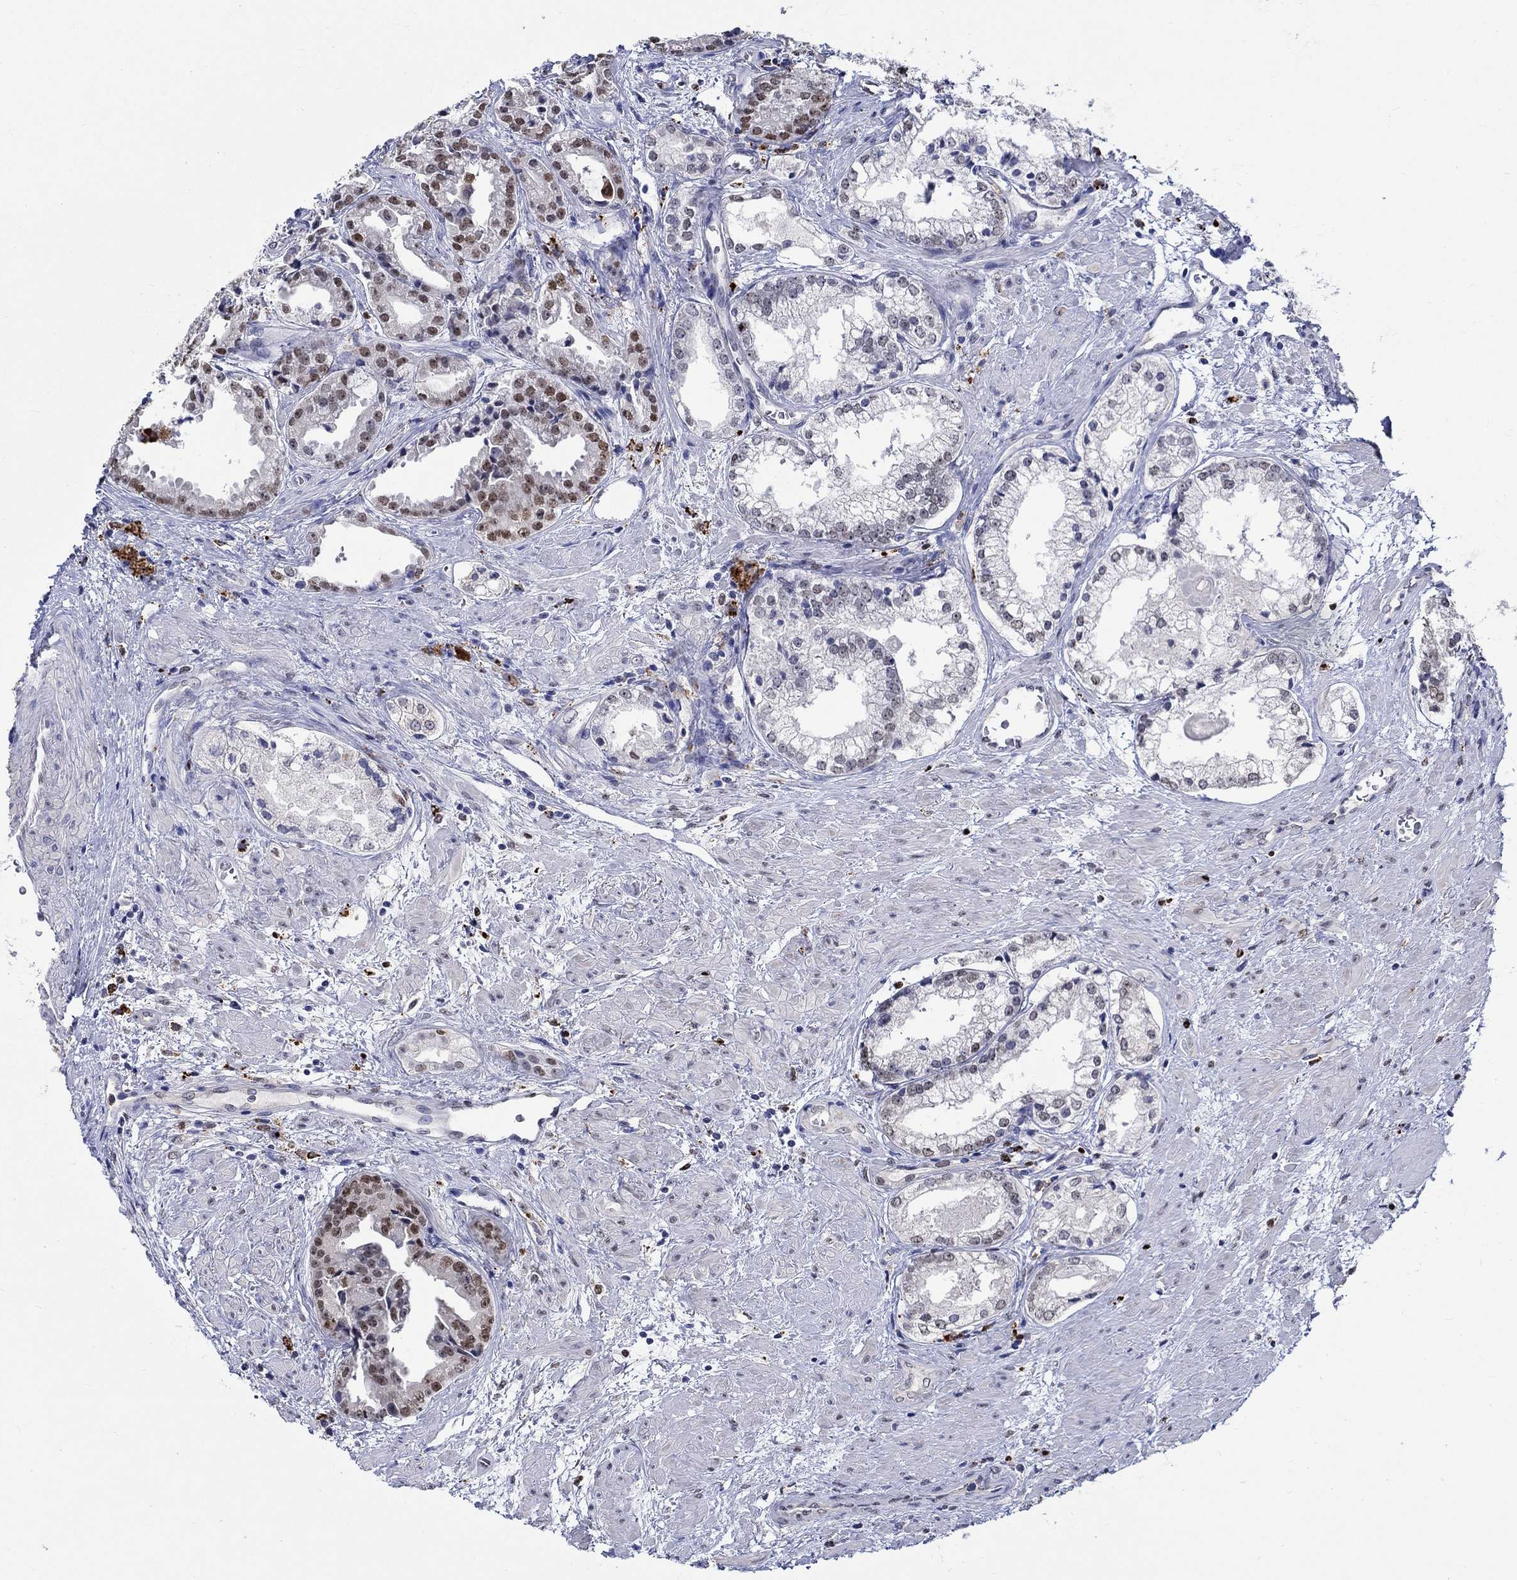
{"staining": {"intensity": "moderate", "quantity": "<25%", "location": "nuclear"}, "tissue": "prostate cancer", "cell_type": "Tumor cells", "image_type": "cancer", "snomed": [{"axis": "morphology", "description": "Adenocarcinoma, NOS"}, {"axis": "morphology", "description": "Adenocarcinoma, High grade"}, {"axis": "topography", "description": "Prostate"}], "caption": "Human high-grade adenocarcinoma (prostate) stained with a protein marker displays moderate staining in tumor cells.", "gene": "GATA2", "patient": {"sex": "male", "age": 64}}